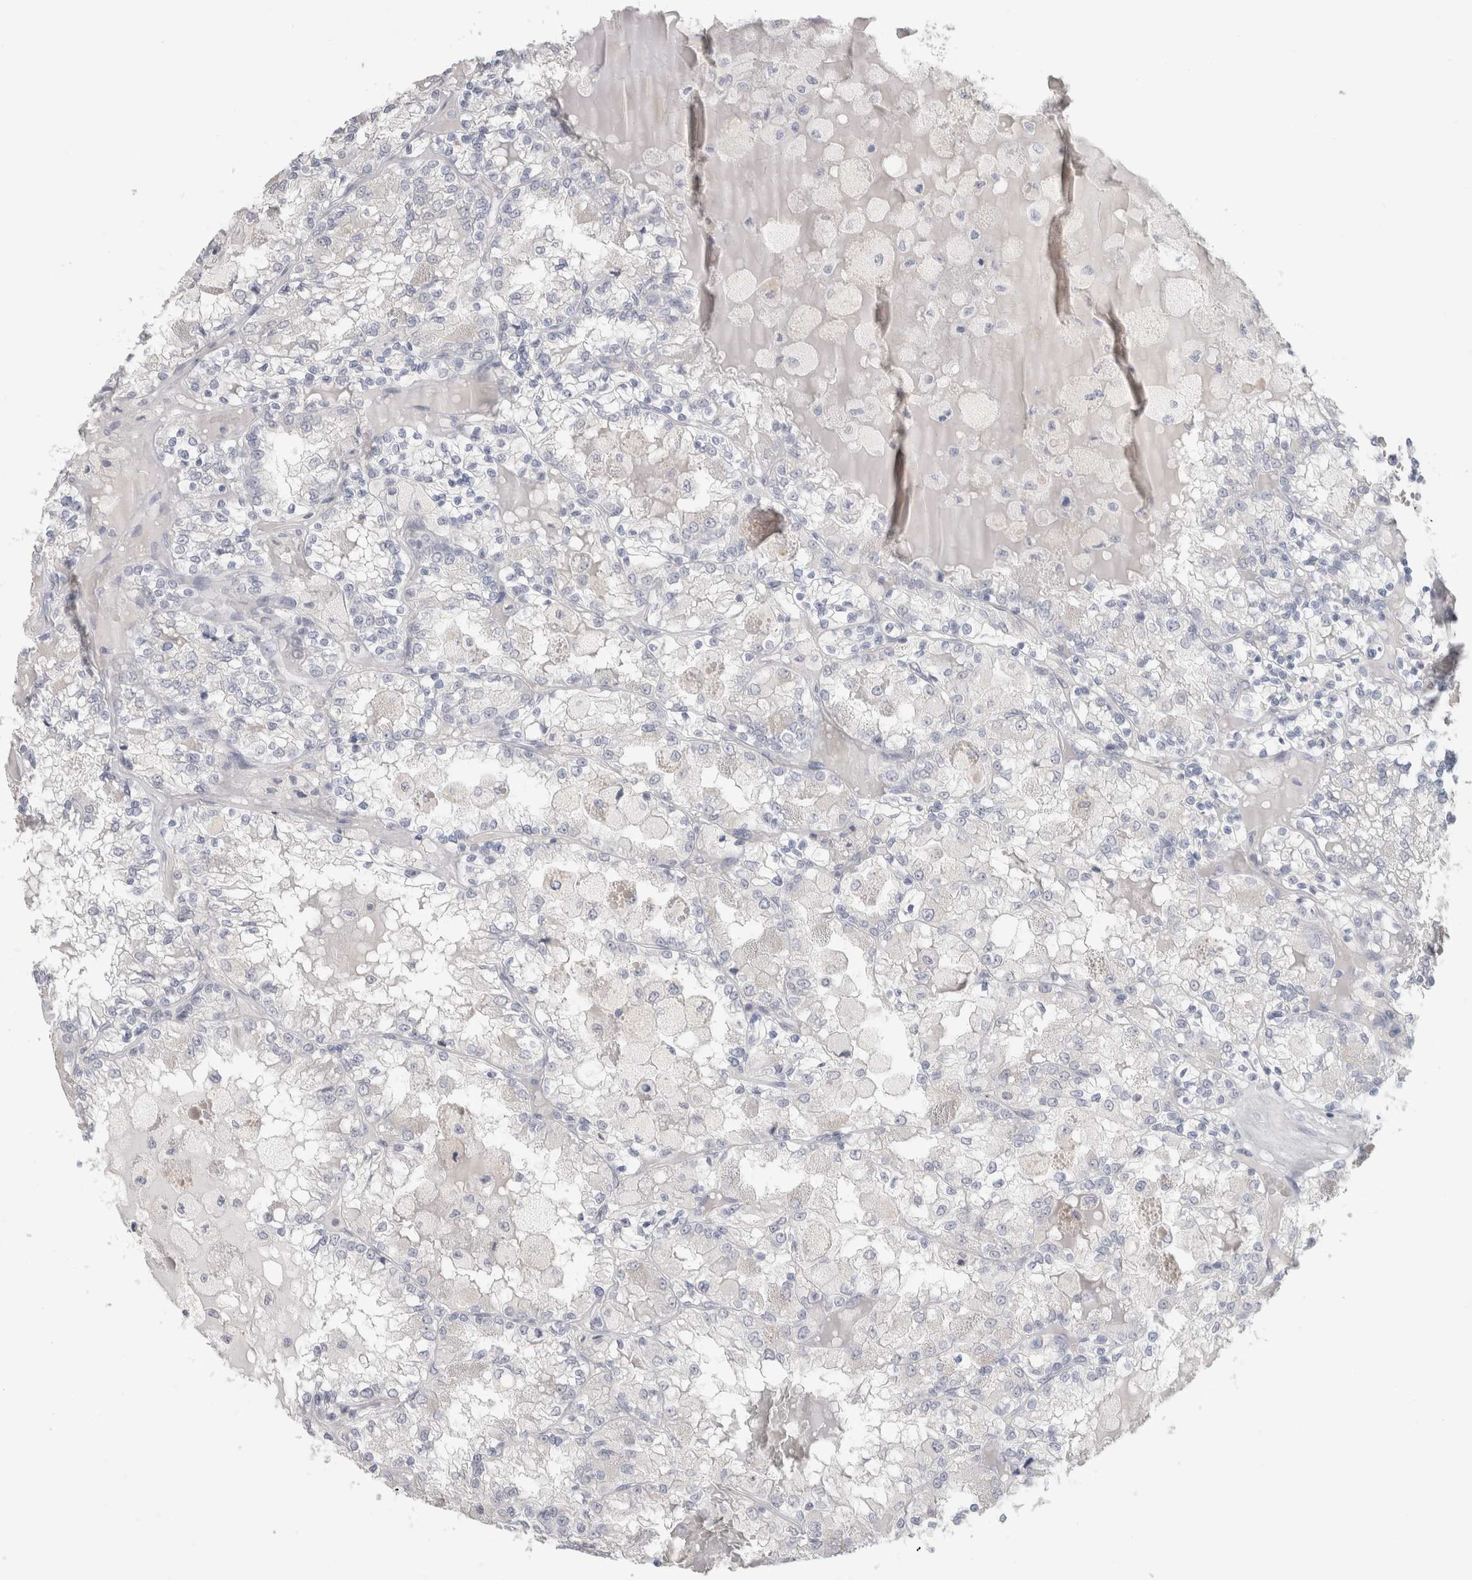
{"staining": {"intensity": "negative", "quantity": "none", "location": "none"}, "tissue": "renal cancer", "cell_type": "Tumor cells", "image_type": "cancer", "snomed": [{"axis": "morphology", "description": "Adenocarcinoma, NOS"}, {"axis": "topography", "description": "Kidney"}], "caption": "Immunohistochemistry (IHC) micrograph of renal cancer (adenocarcinoma) stained for a protein (brown), which reveals no expression in tumor cells.", "gene": "SLC6A1", "patient": {"sex": "female", "age": 56}}